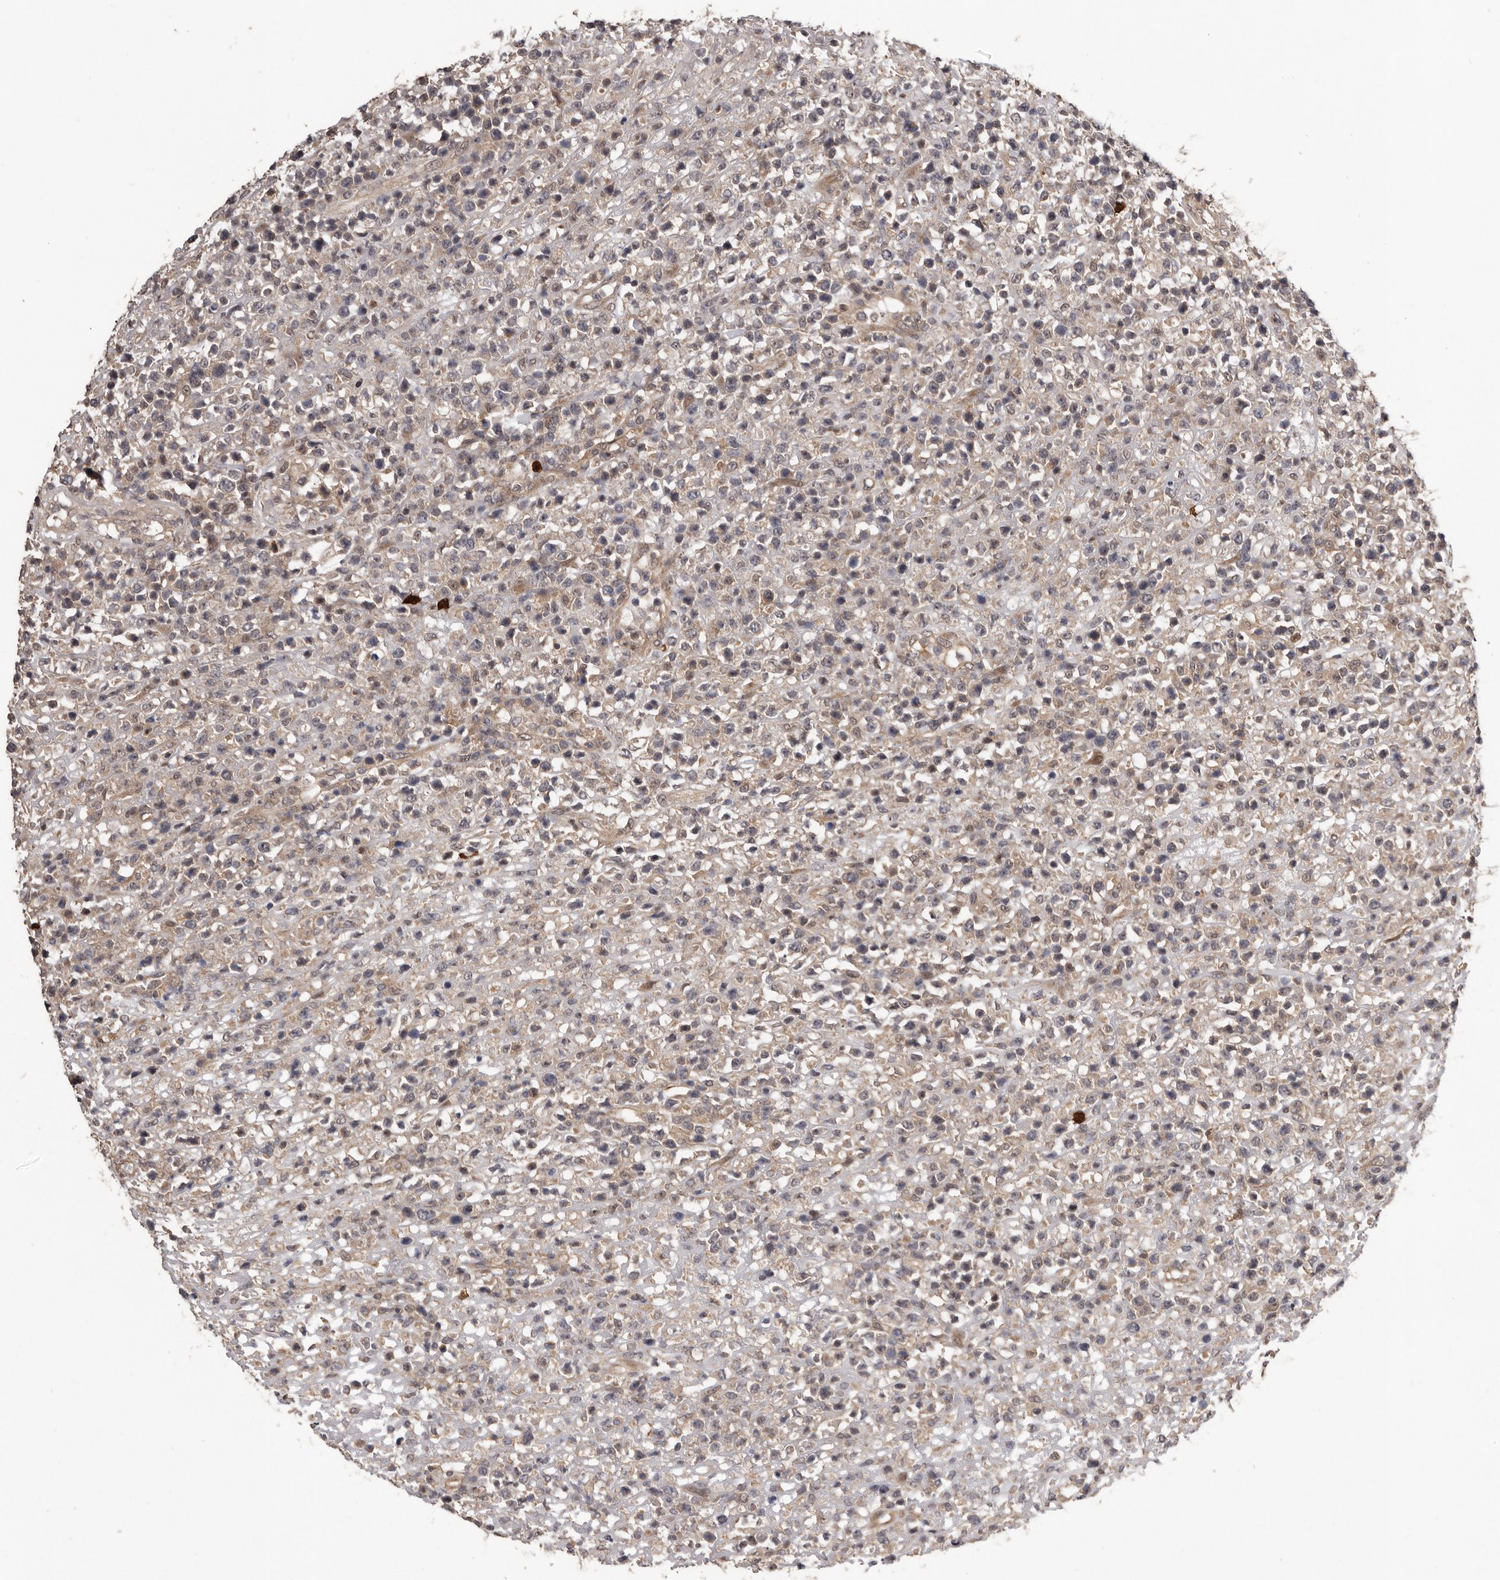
{"staining": {"intensity": "weak", "quantity": "<25%", "location": "cytoplasmic/membranous"}, "tissue": "lymphoma", "cell_type": "Tumor cells", "image_type": "cancer", "snomed": [{"axis": "morphology", "description": "Malignant lymphoma, non-Hodgkin's type, High grade"}, {"axis": "topography", "description": "Colon"}], "caption": "This is an IHC image of high-grade malignant lymphoma, non-Hodgkin's type. There is no staining in tumor cells.", "gene": "VPS37A", "patient": {"sex": "female", "age": 53}}